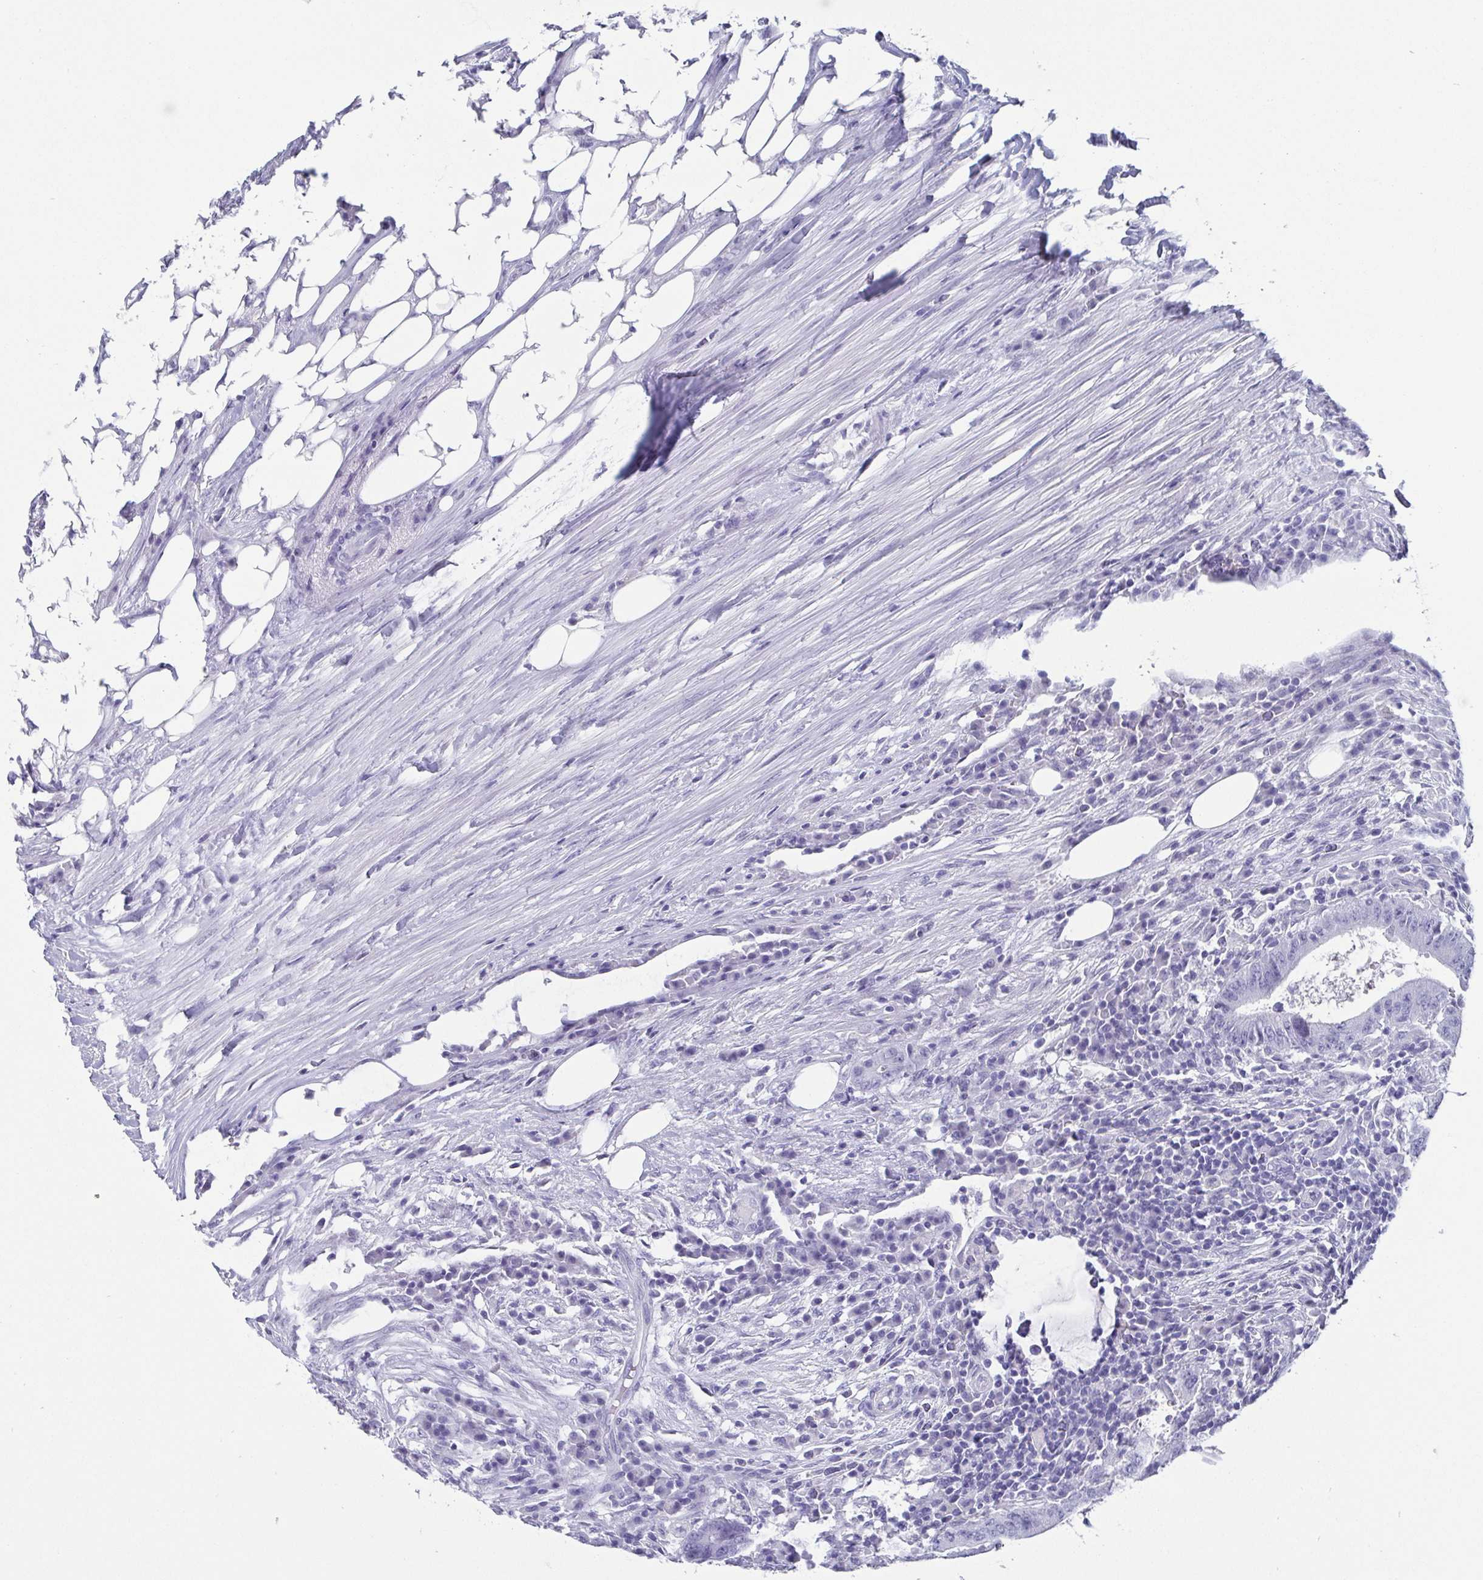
{"staining": {"intensity": "negative", "quantity": "none", "location": "none"}, "tissue": "colorectal cancer", "cell_type": "Tumor cells", "image_type": "cancer", "snomed": [{"axis": "morphology", "description": "Adenocarcinoma, NOS"}, {"axis": "topography", "description": "Colon"}], "caption": "Tumor cells show no significant protein expression in colorectal cancer.", "gene": "SCGN", "patient": {"sex": "female", "age": 43}}